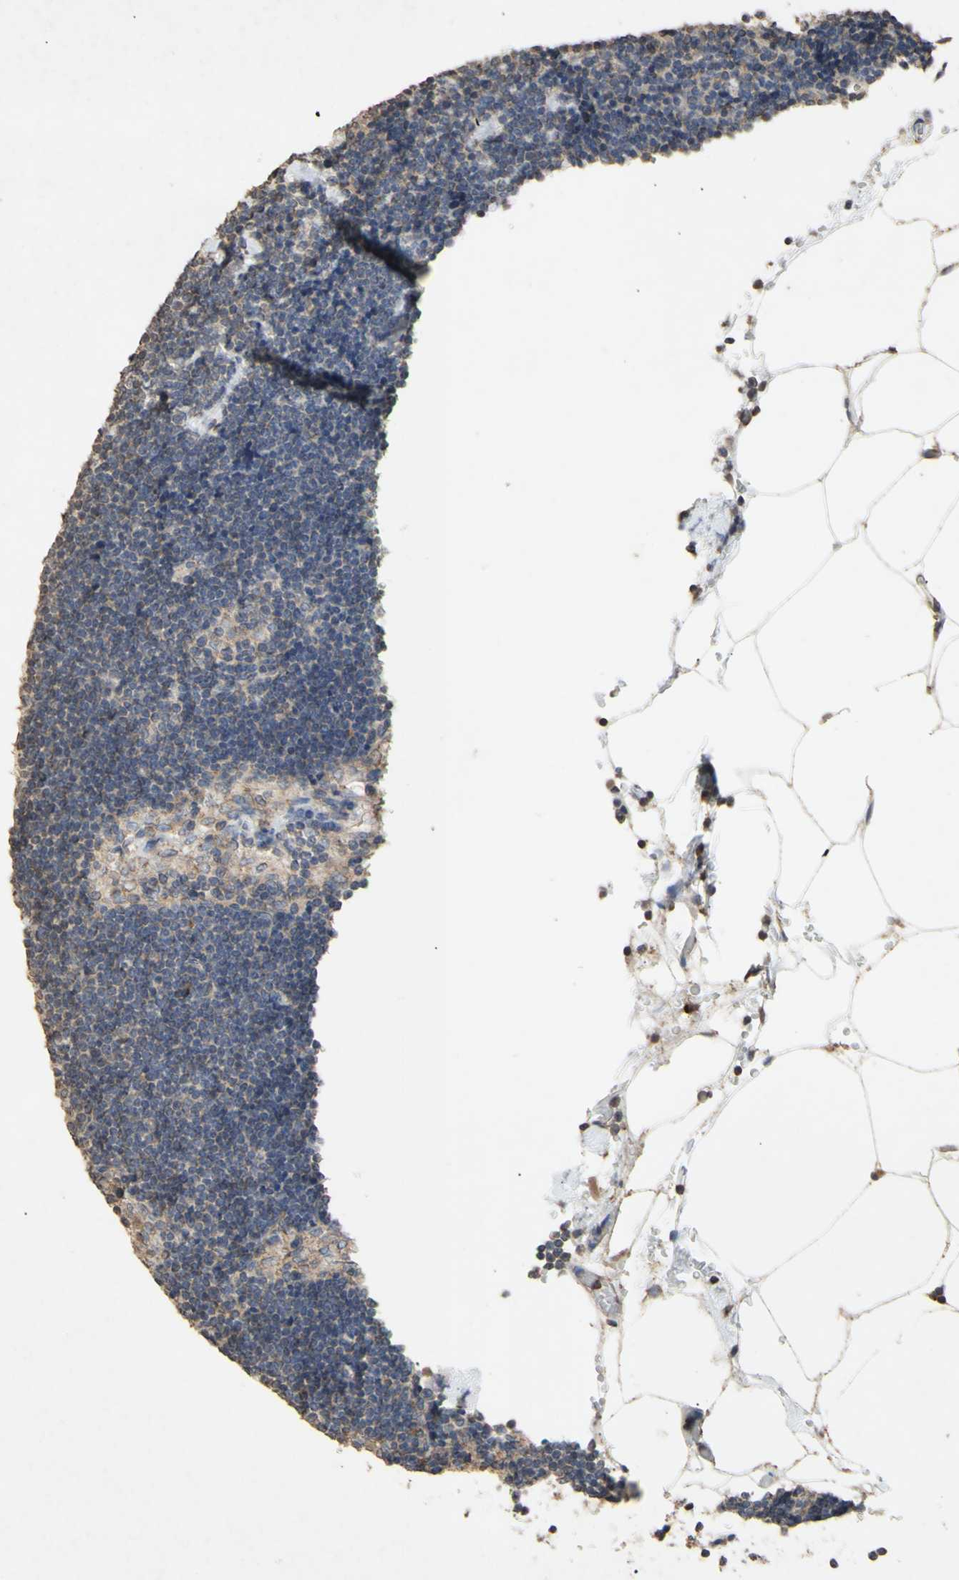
{"staining": {"intensity": "weak", "quantity": ">75%", "location": "cytoplasmic/membranous"}, "tissue": "lymph node", "cell_type": "Germinal center cells", "image_type": "normal", "snomed": [{"axis": "morphology", "description": "Normal tissue, NOS"}, {"axis": "topography", "description": "Lymph node"}], "caption": "This micrograph shows immunohistochemistry (IHC) staining of normal human lymph node, with low weak cytoplasmic/membranous staining in approximately >75% of germinal center cells.", "gene": "NECTIN3", "patient": {"sex": "male", "age": 63}}